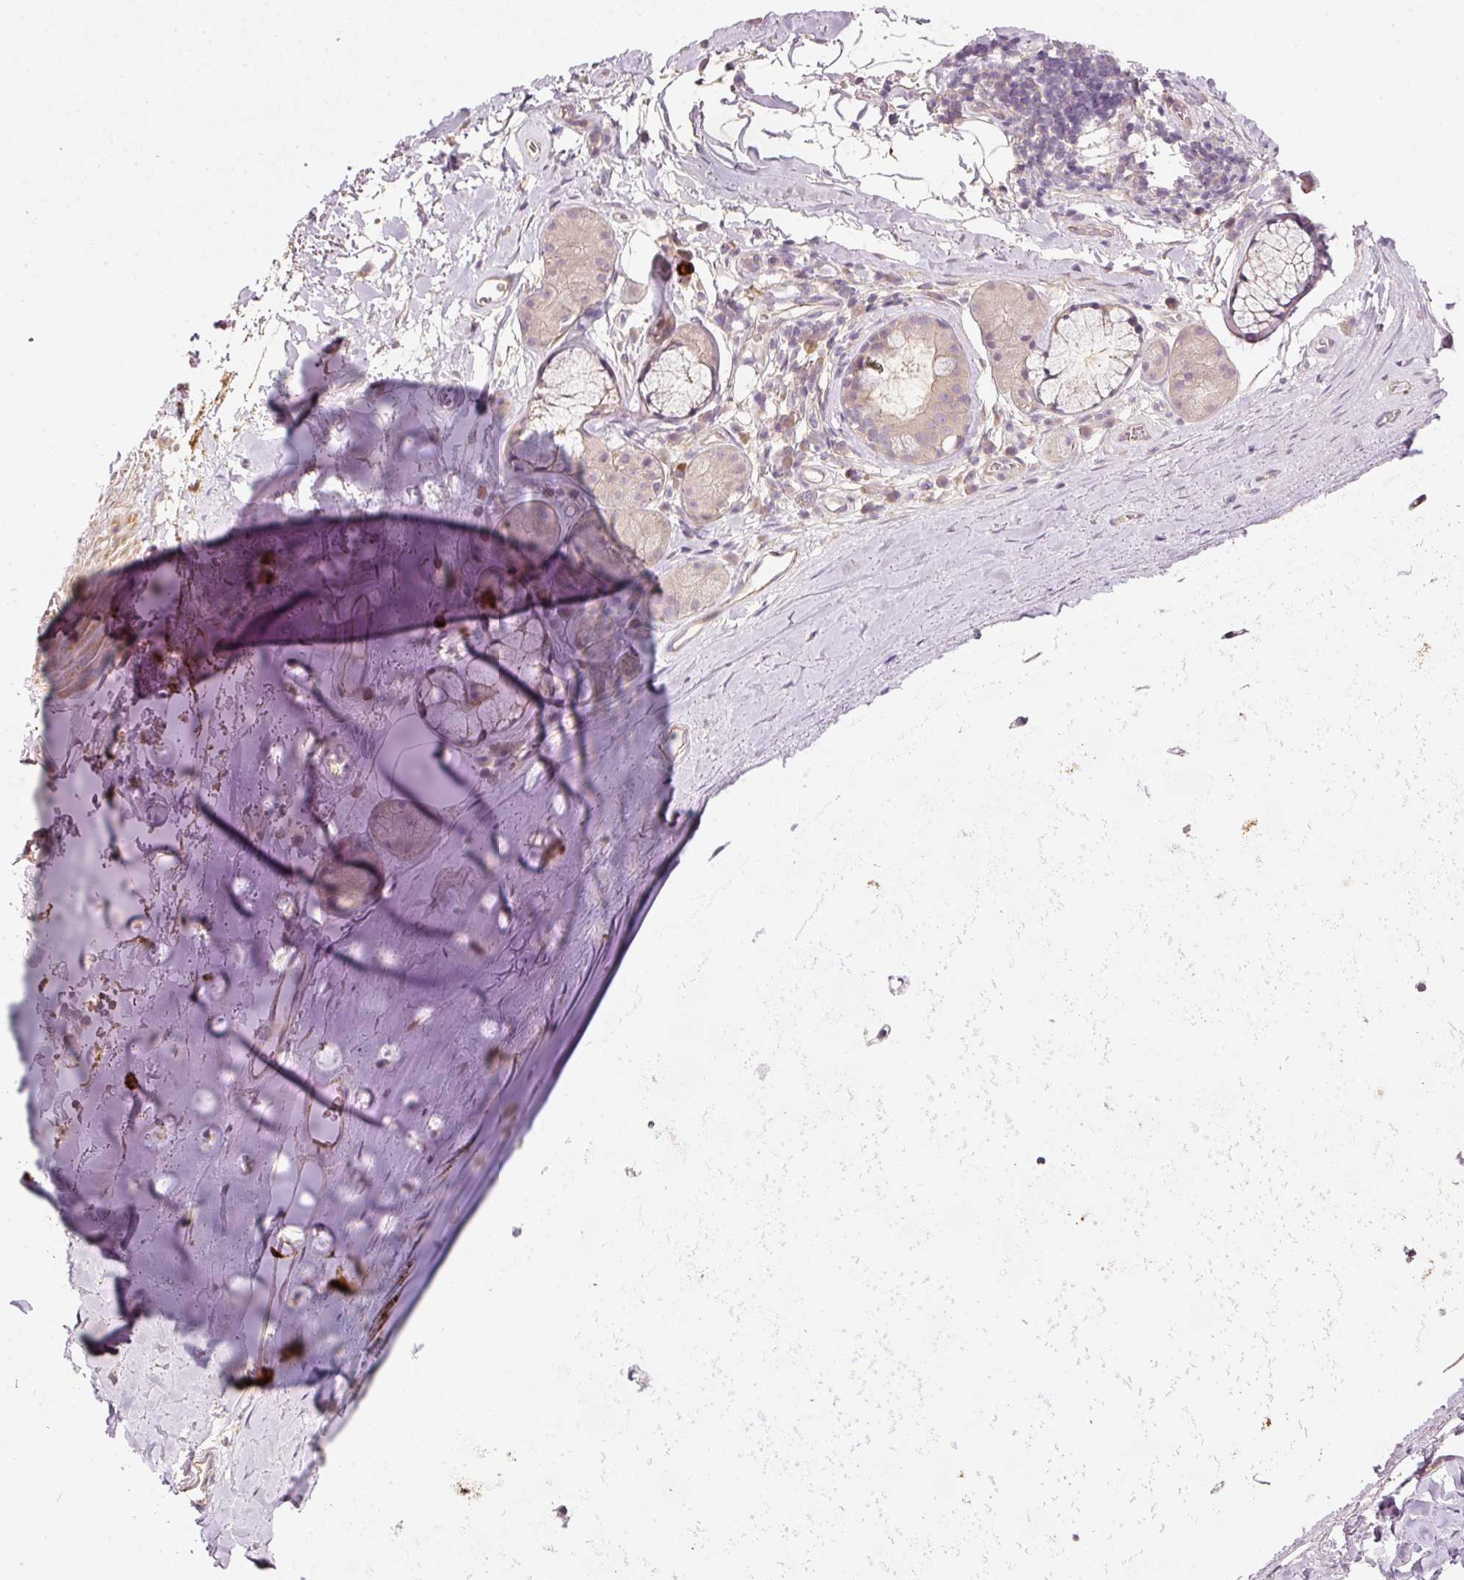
{"staining": {"intensity": "negative", "quantity": "none", "location": "none"}, "tissue": "soft tissue", "cell_type": "Chondrocytes", "image_type": "normal", "snomed": [{"axis": "morphology", "description": "Normal tissue, NOS"}, {"axis": "topography", "description": "Cartilage tissue"}, {"axis": "topography", "description": "Bronchus"}], "caption": "IHC micrograph of normal human soft tissue stained for a protein (brown), which demonstrates no positivity in chondrocytes.", "gene": "TIRAP", "patient": {"sex": "male", "age": 58}}